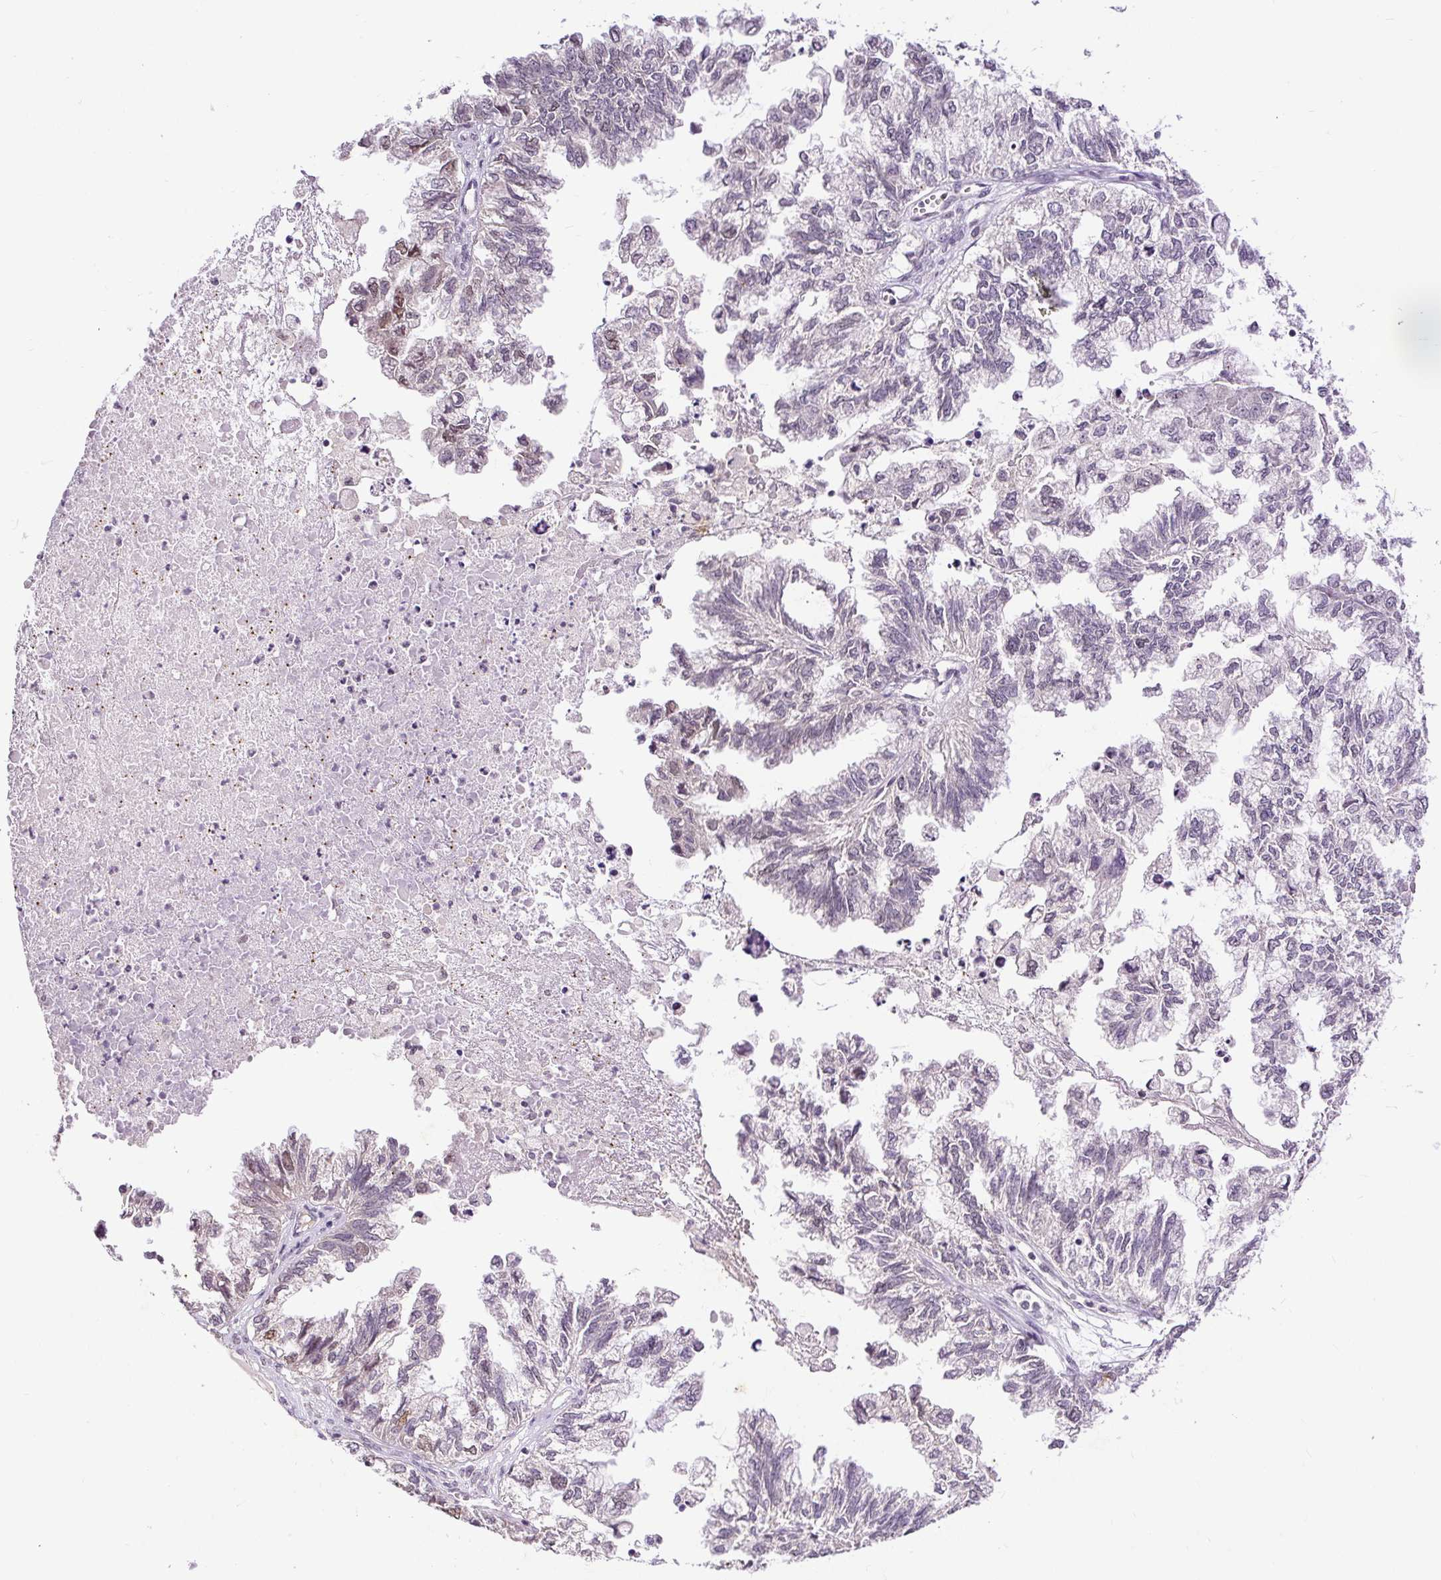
{"staining": {"intensity": "moderate", "quantity": "25%-75%", "location": "nuclear"}, "tissue": "ovarian cancer", "cell_type": "Tumor cells", "image_type": "cancer", "snomed": [{"axis": "morphology", "description": "Cystadenocarcinoma, mucinous, NOS"}, {"axis": "topography", "description": "Ovary"}], "caption": "IHC photomicrograph of human ovarian cancer (mucinous cystadenocarcinoma) stained for a protein (brown), which displays medium levels of moderate nuclear staining in approximately 25%-75% of tumor cells.", "gene": "RACGAP1", "patient": {"sex": "female", "age": 72}}